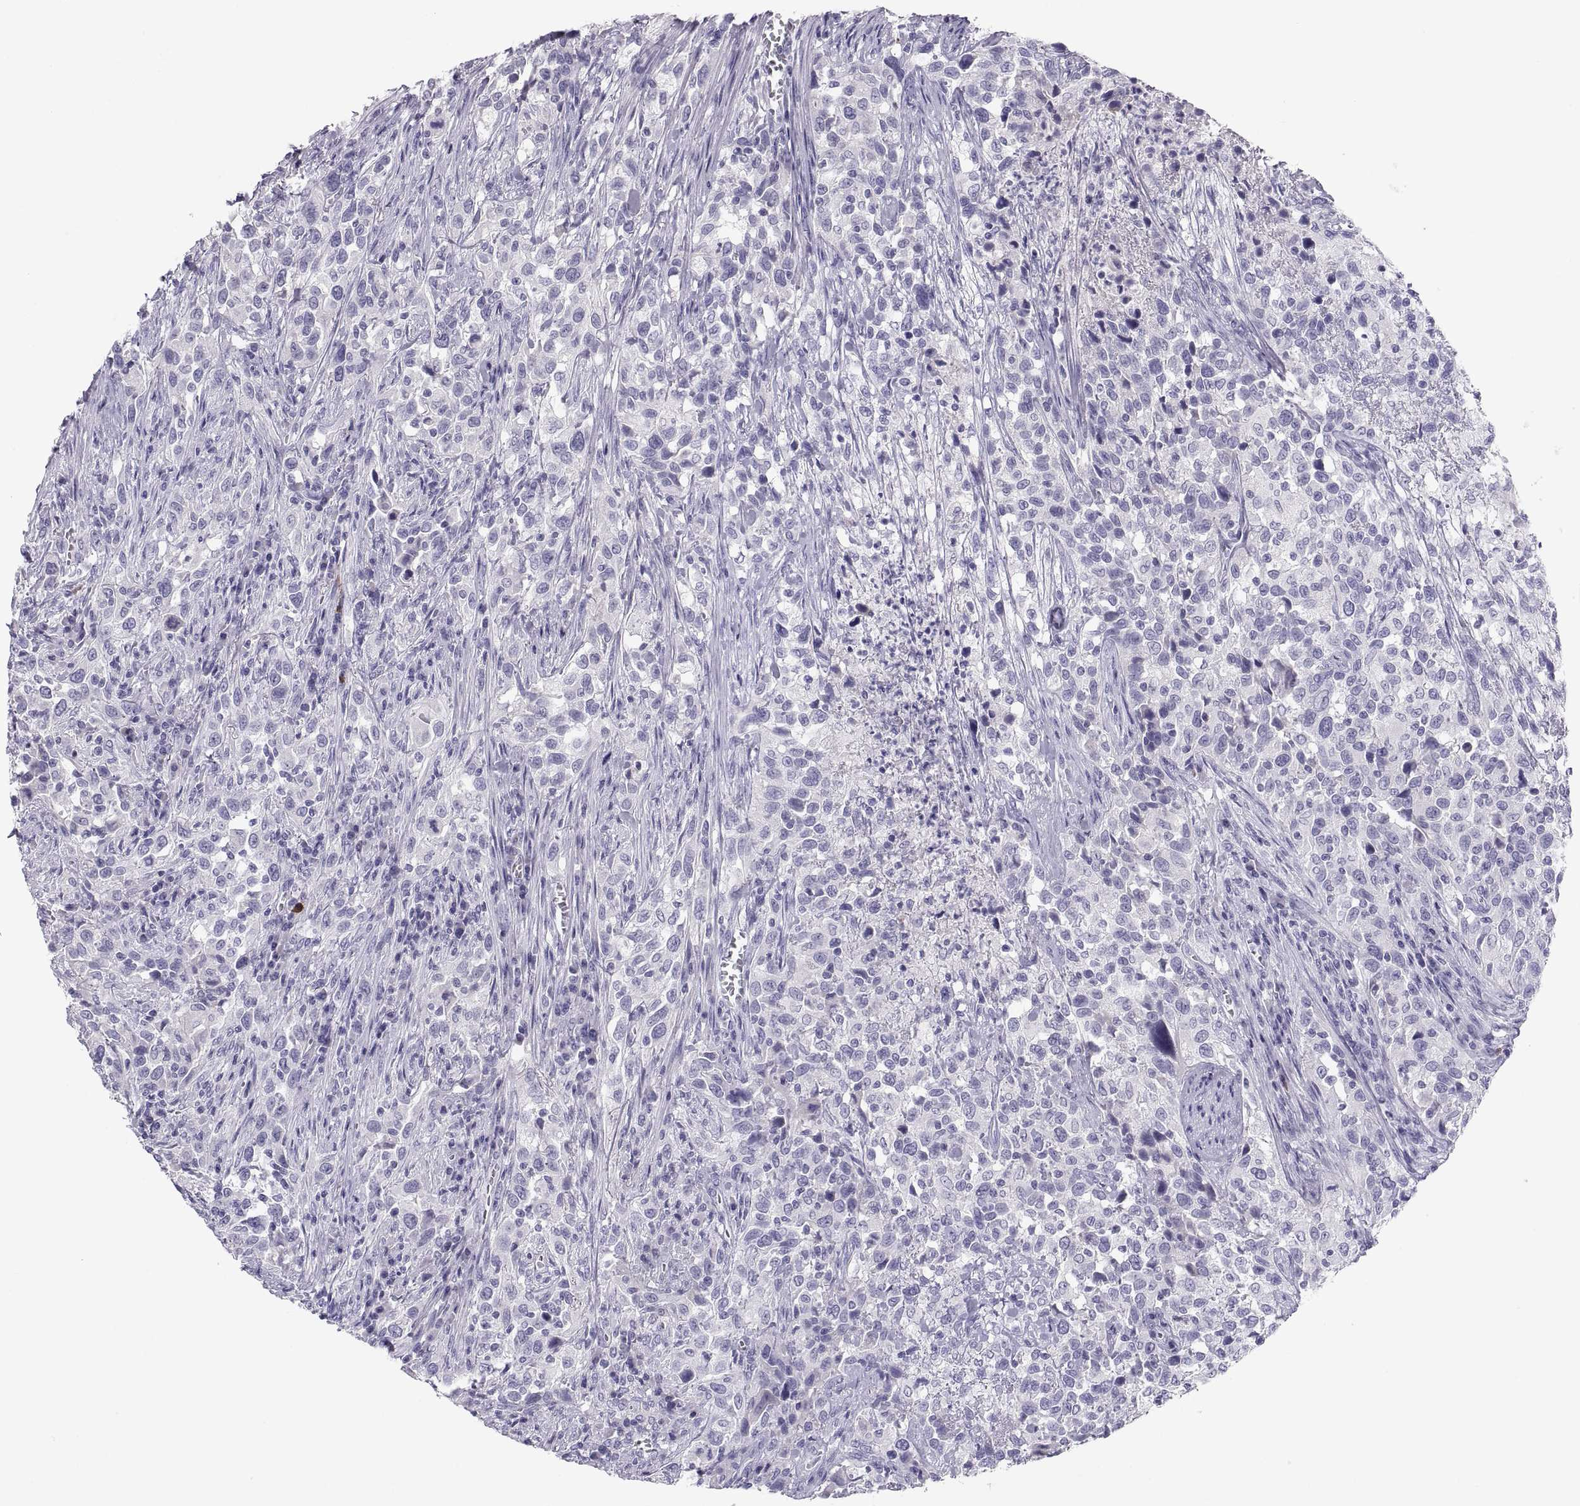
{"staining": {"intensity": "negative", "quantity": "none", "location": "none"}, "tissue": "urothelial cancer", "cell_type": "Tumor cells", "image_type": "cancer", "snomed": [{"axis": "morphology", "description": "Urothelial carcinoma, NOS"}, {"axis": "morphology", "description": "Urothelial carcinoma, High grade"}, {"axis": "topography", "description": "Urinary bladder"}], "caption": "A micrograph of urothelial cancer stained for a protein exhibits no brown staining in tumor cells. (DAB immunohistochemistry (IHC) visualized using brightfield microscopy, high magnification).", "gene": "MAGEB2", "patient": {"sex": "female", "age": 64}}